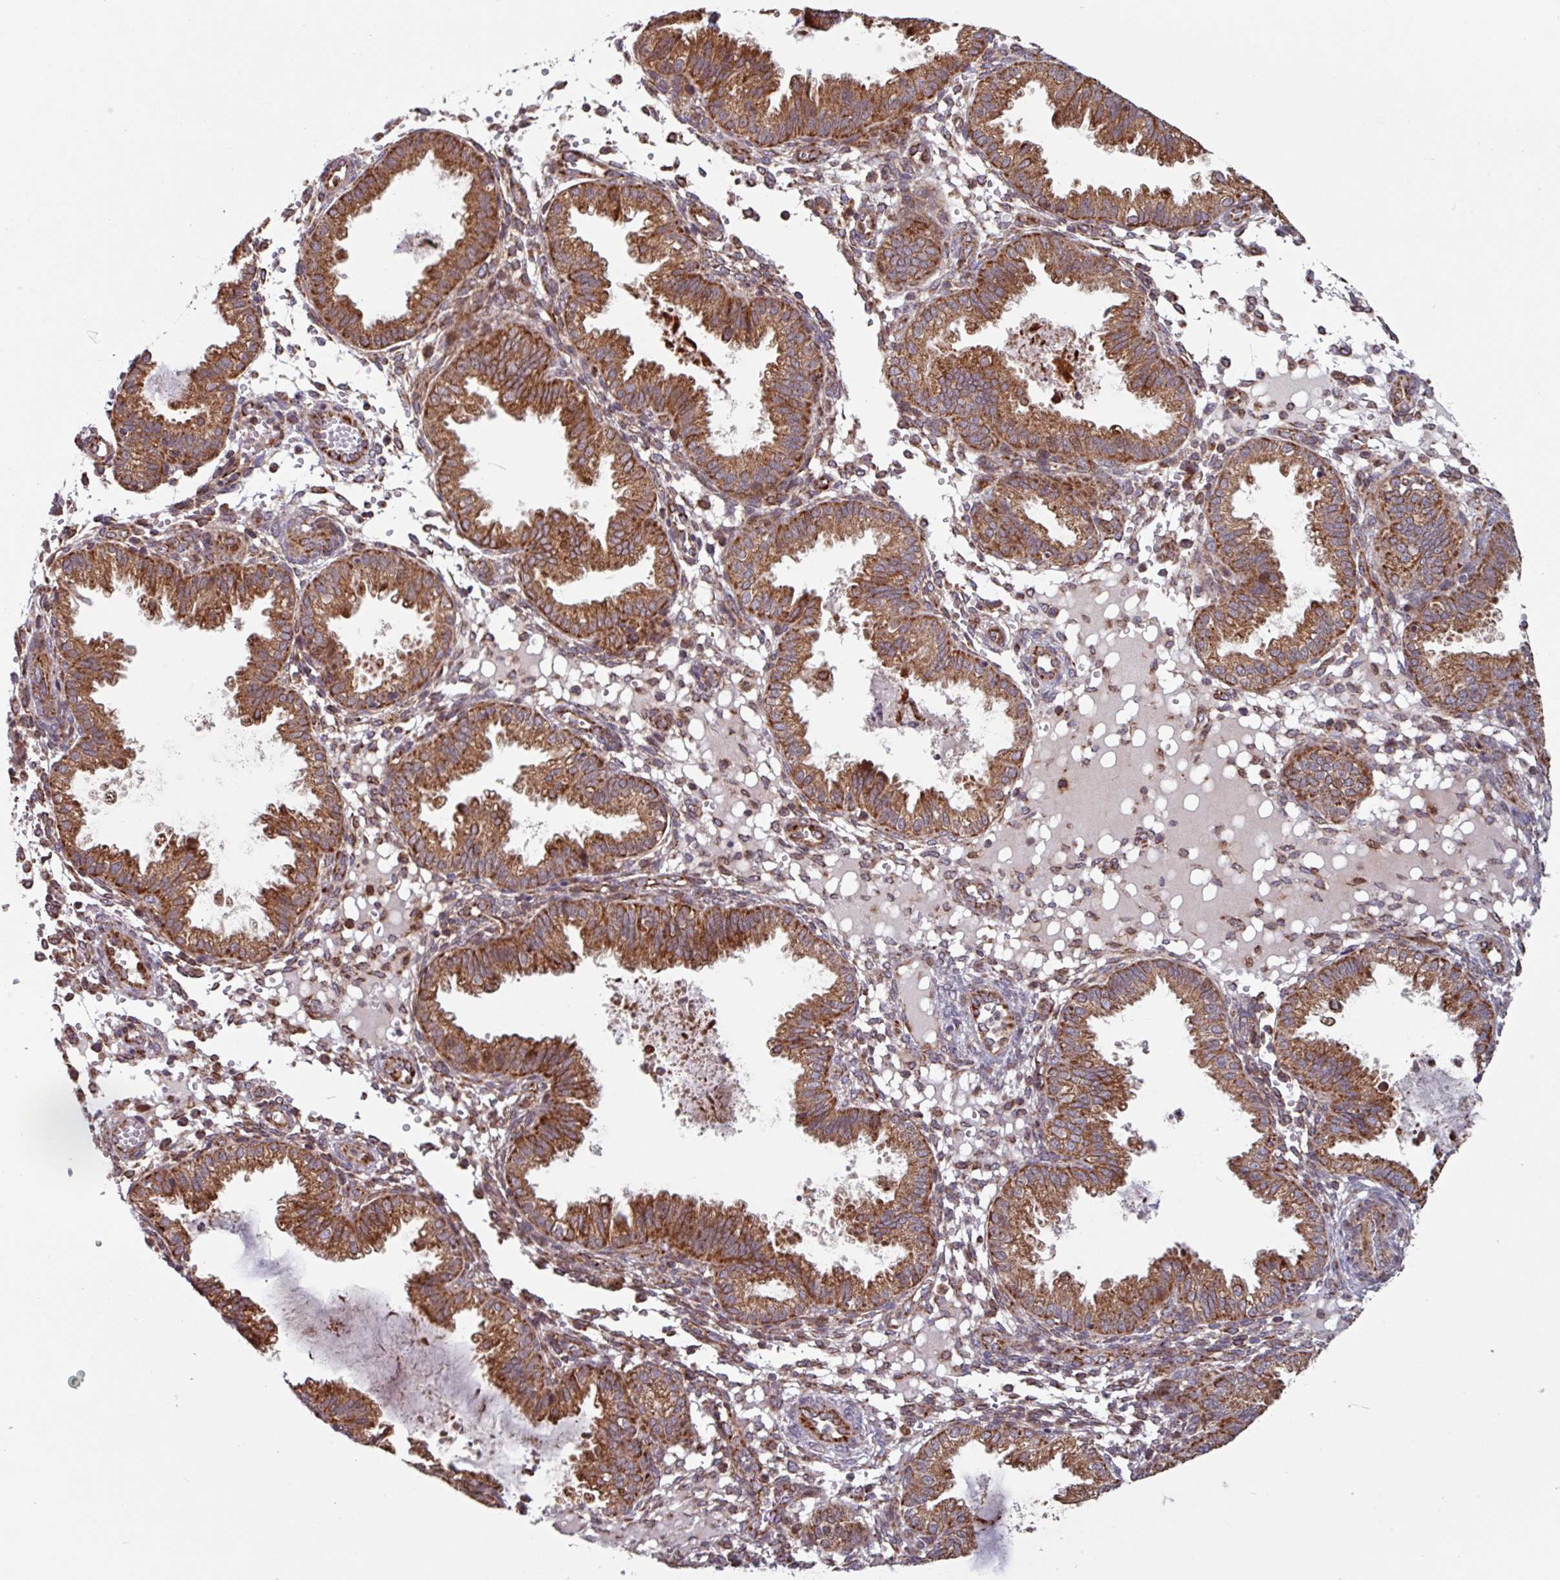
{"staining": {"intensity": "moderate", "quantity": "25%-75%", "location": "cytoplasmic/membranous"}, "tissue": "endometrium", "cell_type": "Cells in endometrial stroma", "image_type": "normal", "snomed": [{"axis": "morphology", "description": "Normal tissue, NOS"}, {"axis": "topography", "description": "Endometrium"}], "caption": "Protein staining shows moderate cytoplasmic/membranous staining in about 25%-75% of cells in endometrial stroma in unremarkable endometrium.", "gene": "COX7C", "patient": {"sex": "female", "age": 33}}